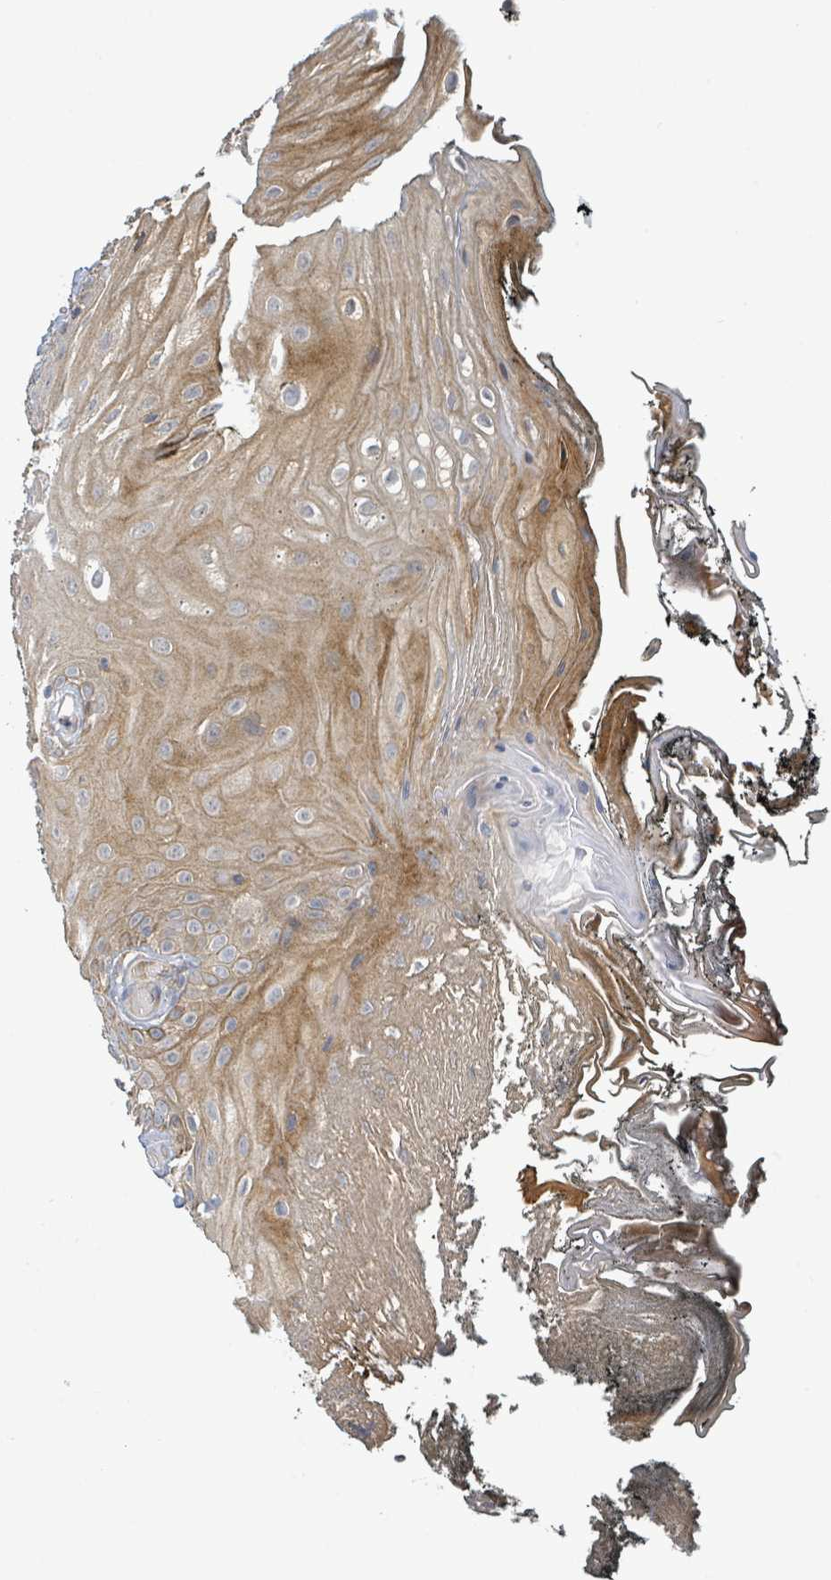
{"staining": {"intensity": "moderate", "quantity": ">75%", "location": "cytoplasmic/membranous"}, "tissue": "oral mucosa", "cell_type": "Squamous epithelial cells", "image_type": "normal", "snomed": [{"axis": "morphology", "description": "Normal tissue, NOS"}, {"axis": "morphology", "description": "Squamous cell carcinoma, NOS"}, {"axis": "topography", "description": "Oral tissue"}, {"axis": "topography", "description": "Head-Neck"}], "caption": "Immunohistochemistry (IHC) (DAB (3,3'-diaminobenzidine)) staining of unremarkable human oral mucosa shows moderate cytoplasmic/membranous protein expression in about >75% of squamous epithelial cells.", "gene": "STARD4", "patient": {"sex": "female", "age": 81}}